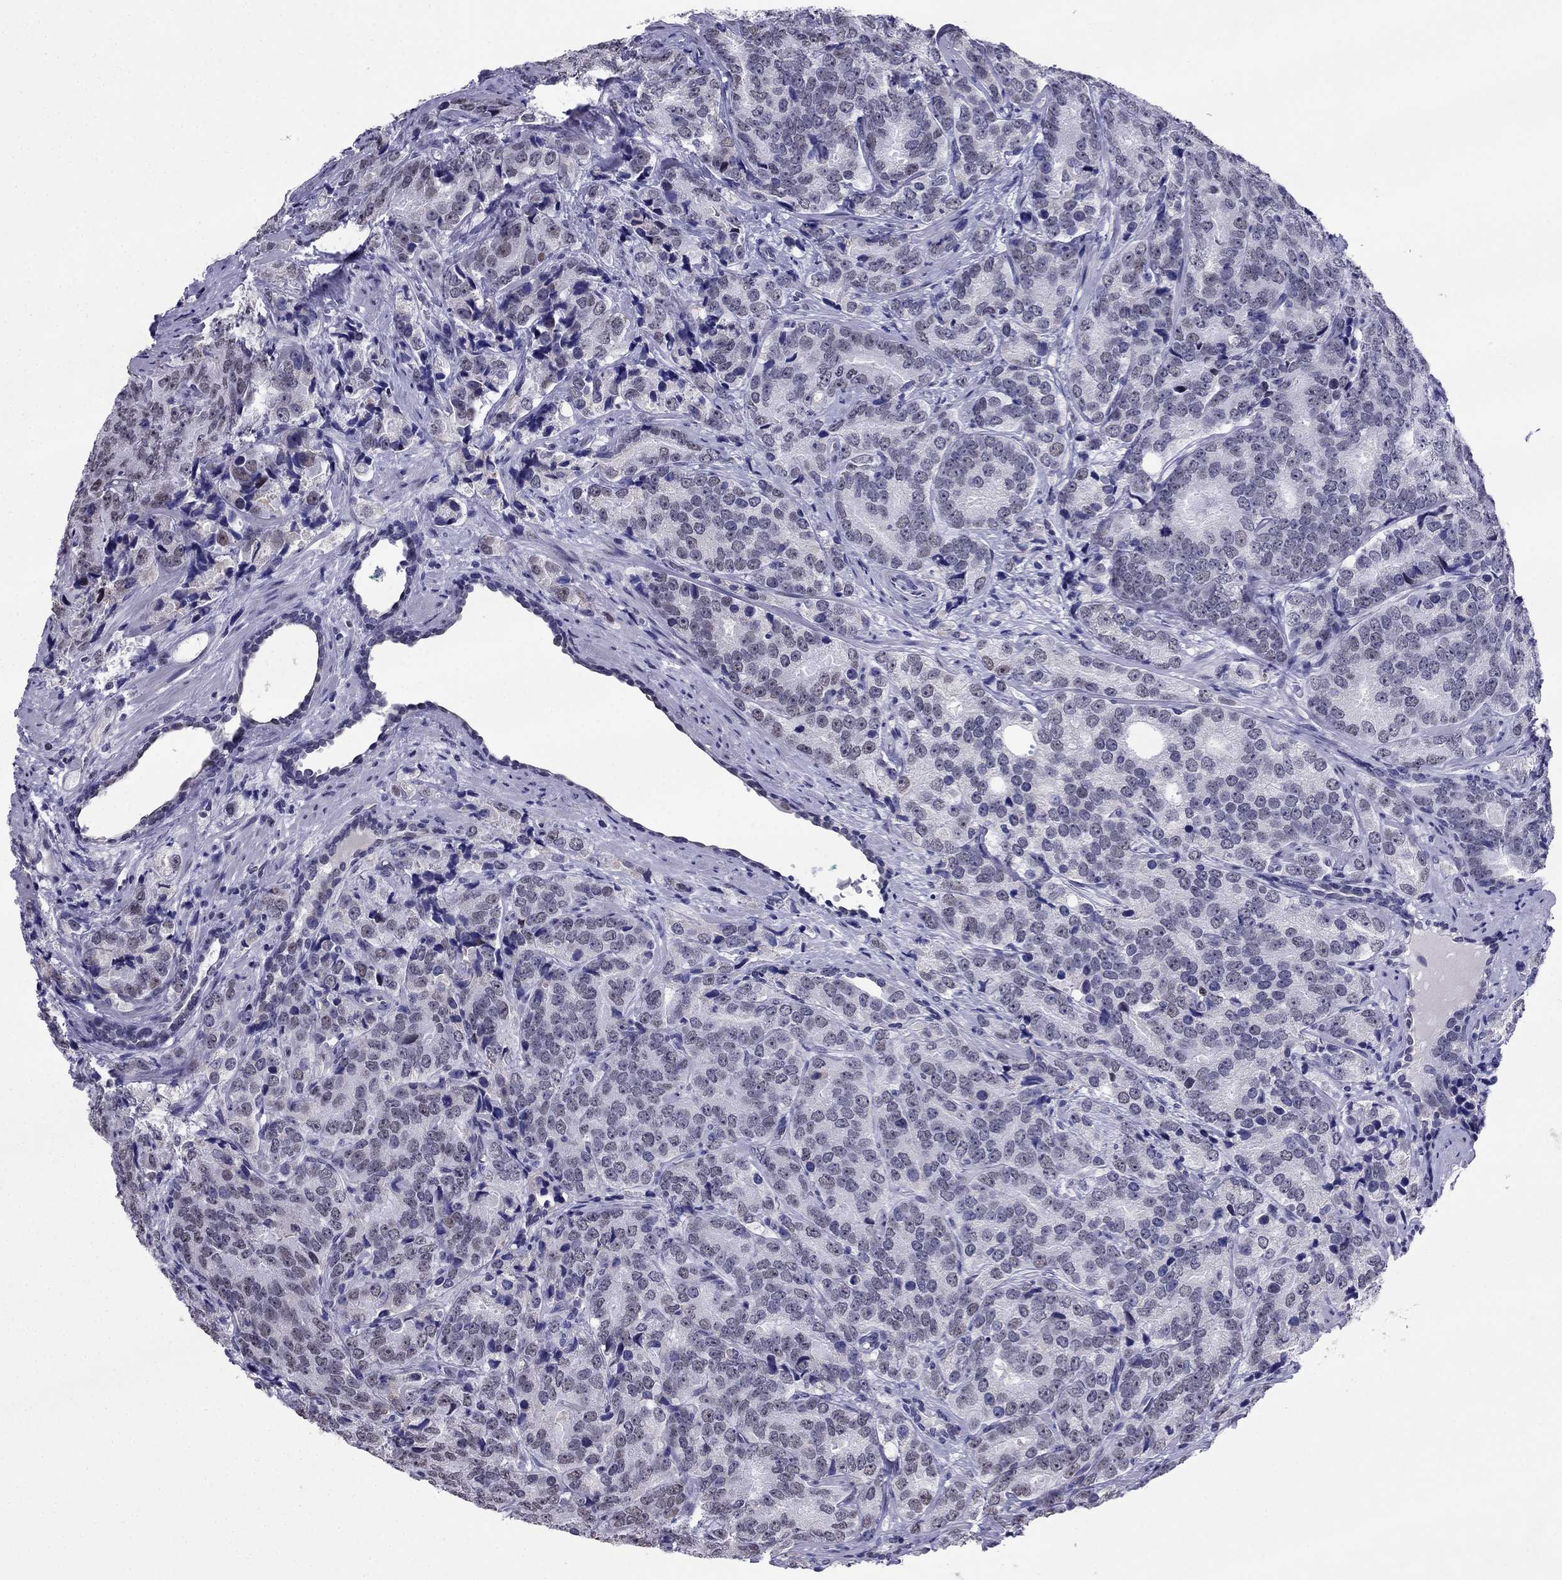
{"staining": {"intensity": "negative", "quantity": "none", "location": "none"}, "tissue": "prostate cancer", "cell_type": "Tumor cells", "image_type": "cancer", "snomed": [{"axis": "morphology", "description": "Adenocarcinoma, NOS"}, {"axis": "topography", "description": "Prostate"}], "caption": "Immunohistochemical staining of prostate cancer demonstrates no significant staining in tumor cells.", "gene": "PPM1G", "patient": {"sex": "male", "age": 71}}